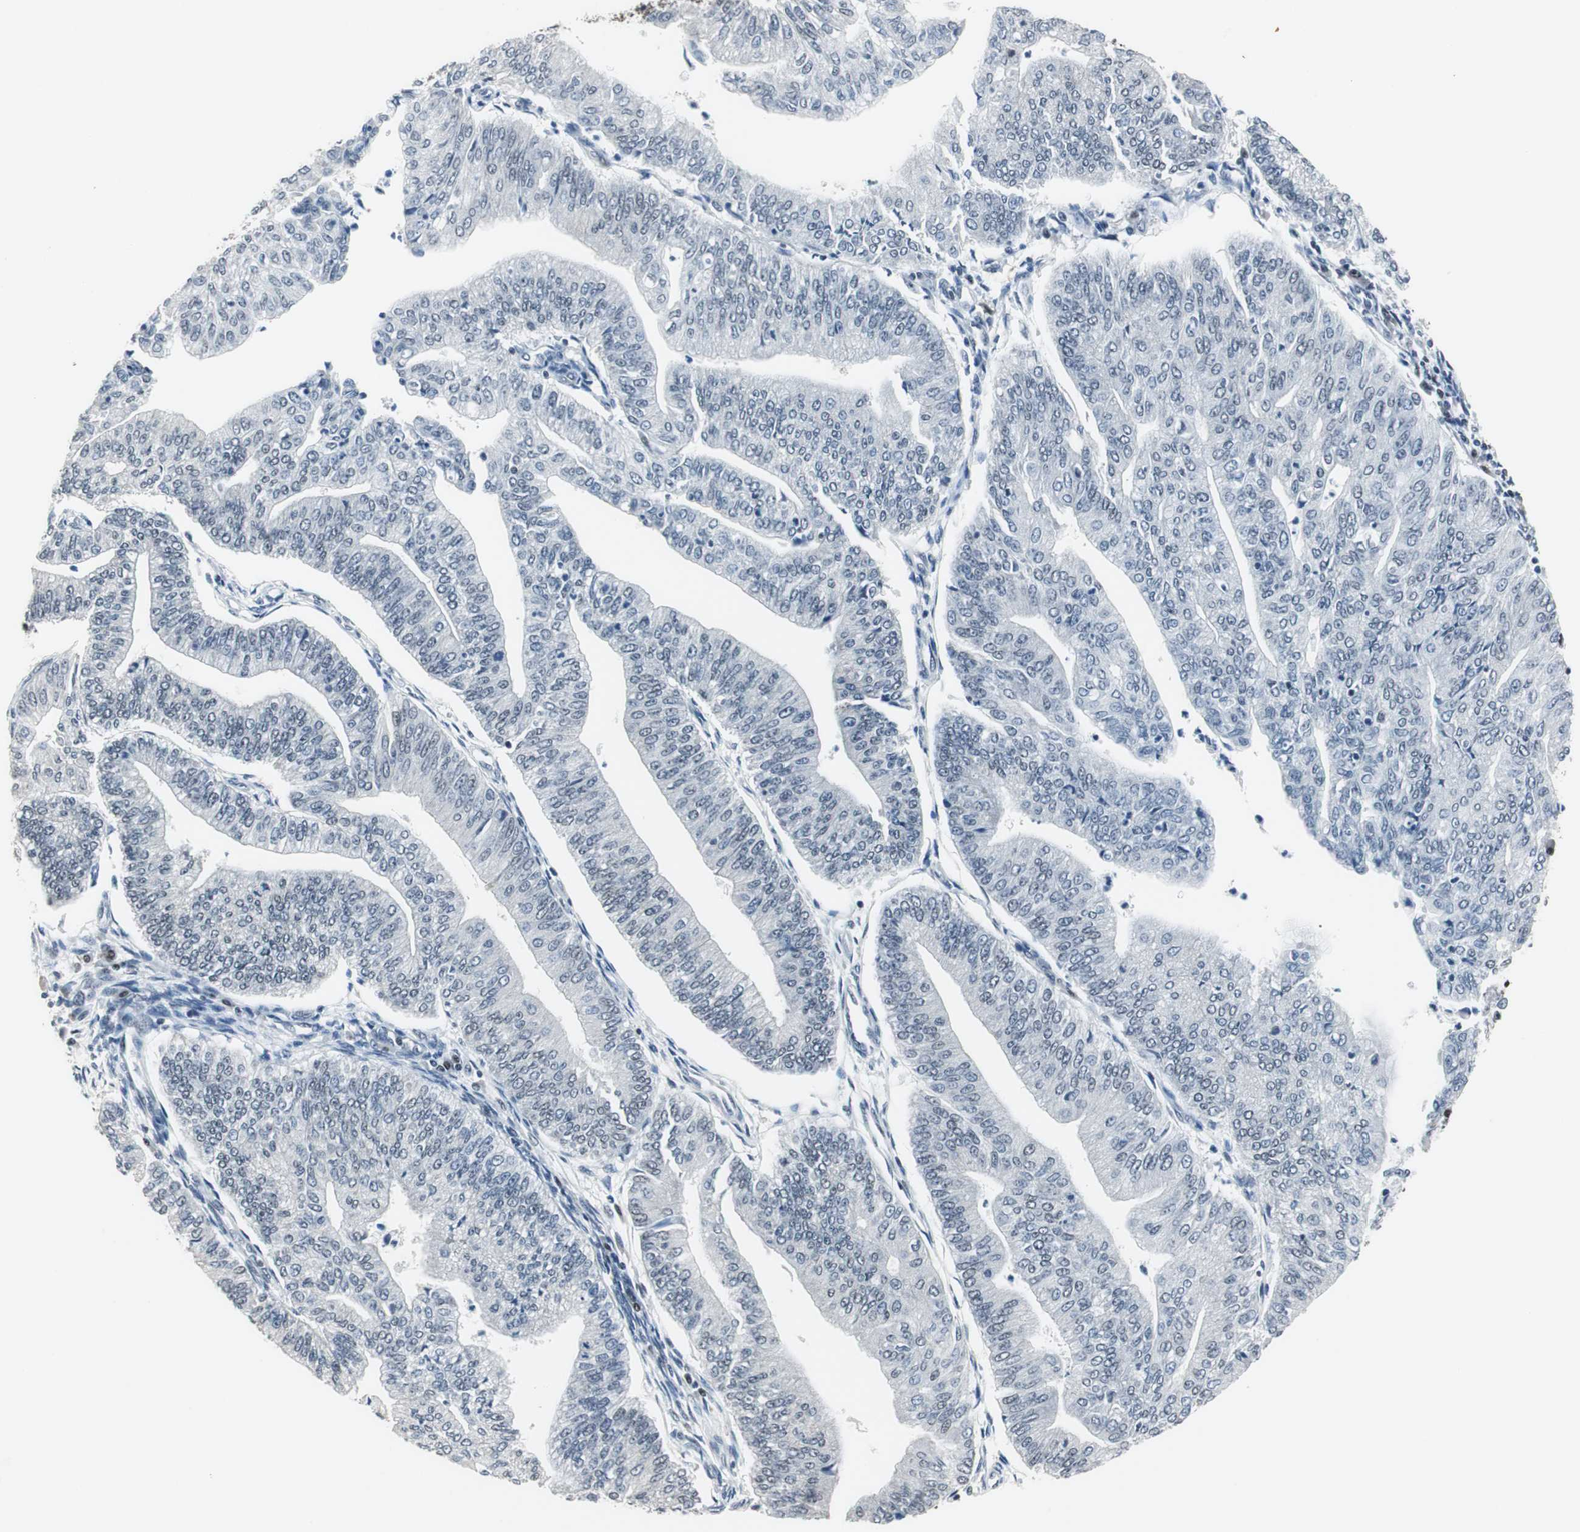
{"staining": {"intensity": "negative", "quantity": "none", "location": "none"}, "tissue": "endometrial cancer", "cell_type": "Tumor cells", "image_type": "cancer", "snomed": [{"axis": "morphology", "description": "Adenocarcinoma, NOS"}, {"axis": "topography", "description": "Endometrium"}], "caption": "IHC histopathology image of neoplastic tissue: human endometrial cancer stained with DAB (3,3'-diaminobenzidine) demonstrates no significant protein expression in tumor cells.", "gene": "RAD9A", "patient": {"sex": "female", "age": 59}}